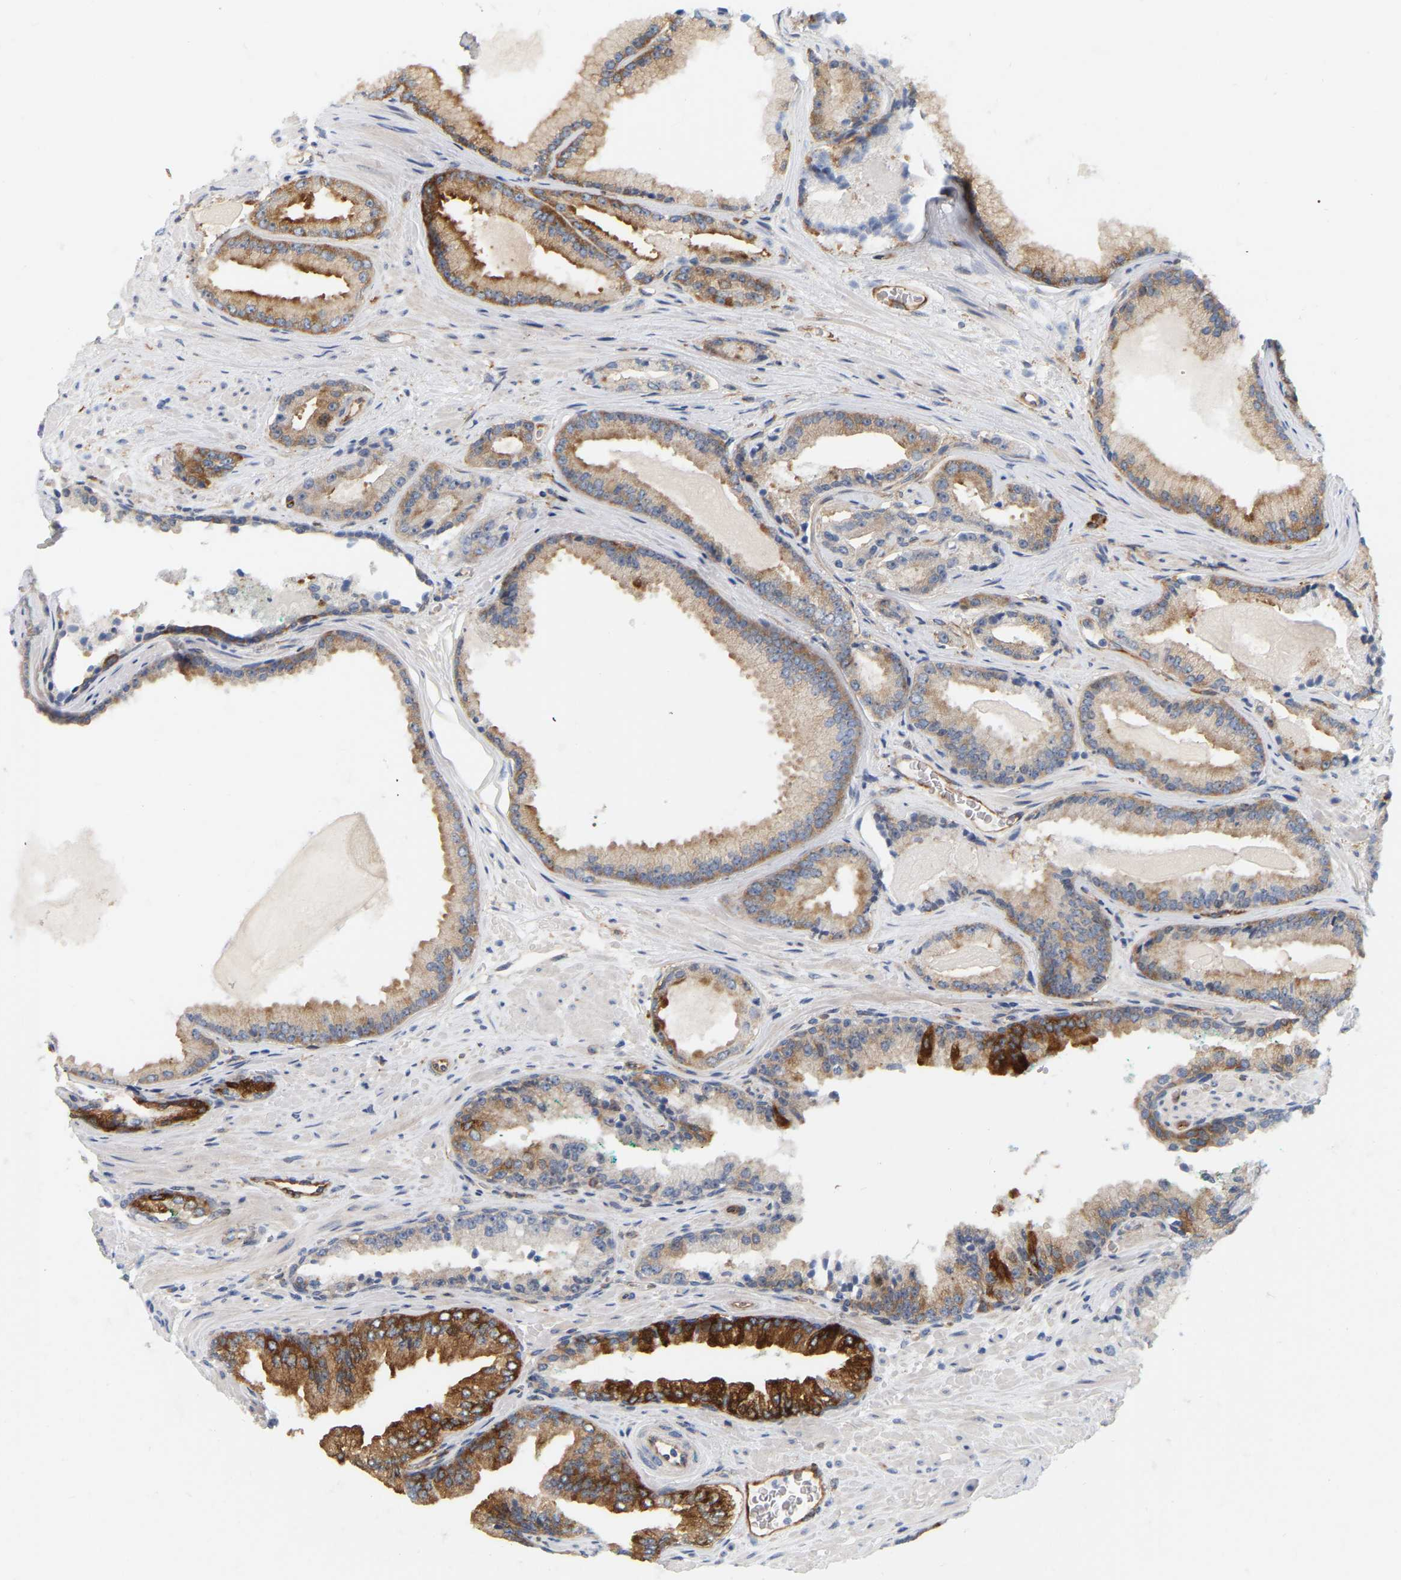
{"staining": {"intensity": "strong", "quantity": "25%-75%", "location": "cytoplasmic/membranous"}, "tissue": "prostate cancer", "cell_type": "Tumor cells", "image_type": "cancer", "snomed": [{"axis": "morphology", "description": "Adenocarcinoma, High grade"}, {"axis": "topography", "description": "Prostate"}], "caption": "Immunohistochemical staining of human prostate adenocarcinoma (high-grade) displays strong cytoplasmic/membranous protein positivity in about 25%-75% of tumor cells.", "gene": "RAPH1", "patient": {"sex": "male", "age": 71}}